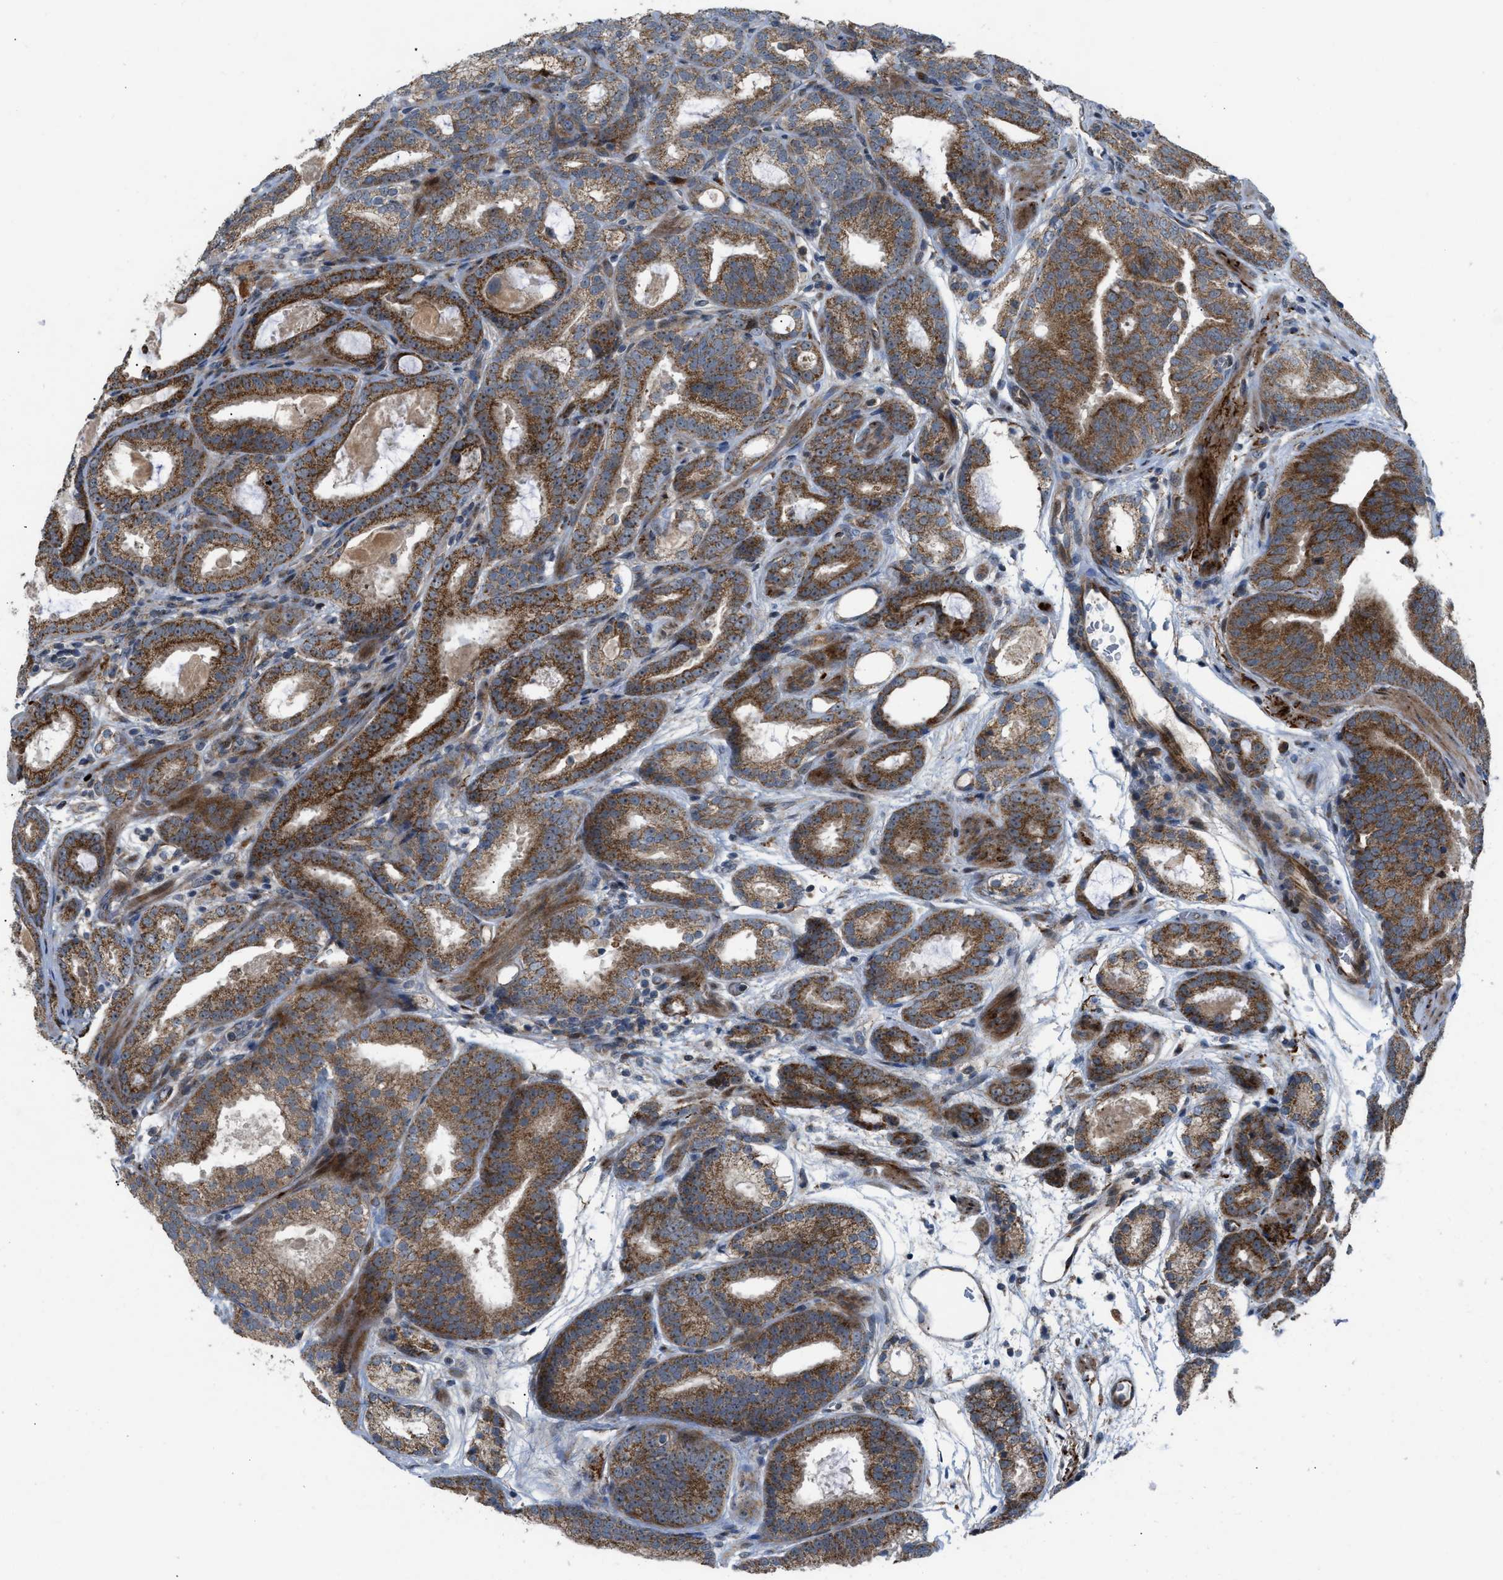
{"staining": {"intensity": "strong", "quantity": ">75%", "location": "cytoplasmic/membranous"}, "tissue": "prostate cancer", "cell_type": "Tumor cells", "image_type": "cancer", "snomed": [{"axis": "morphology", "description": "Adenocarcinoma, Low grade"}, {"axis": "topography", "description": "Prostate"}], "caption": "This is a micrograph of immunohistochemistry (IHC) staining of prostate adenocarcinoma (low-grade), which shows strong staining in the cytoplasmic/membranous of tumor cells.", "gene": "AP3M2", "patient": {"sex": "male", "age": 69}}